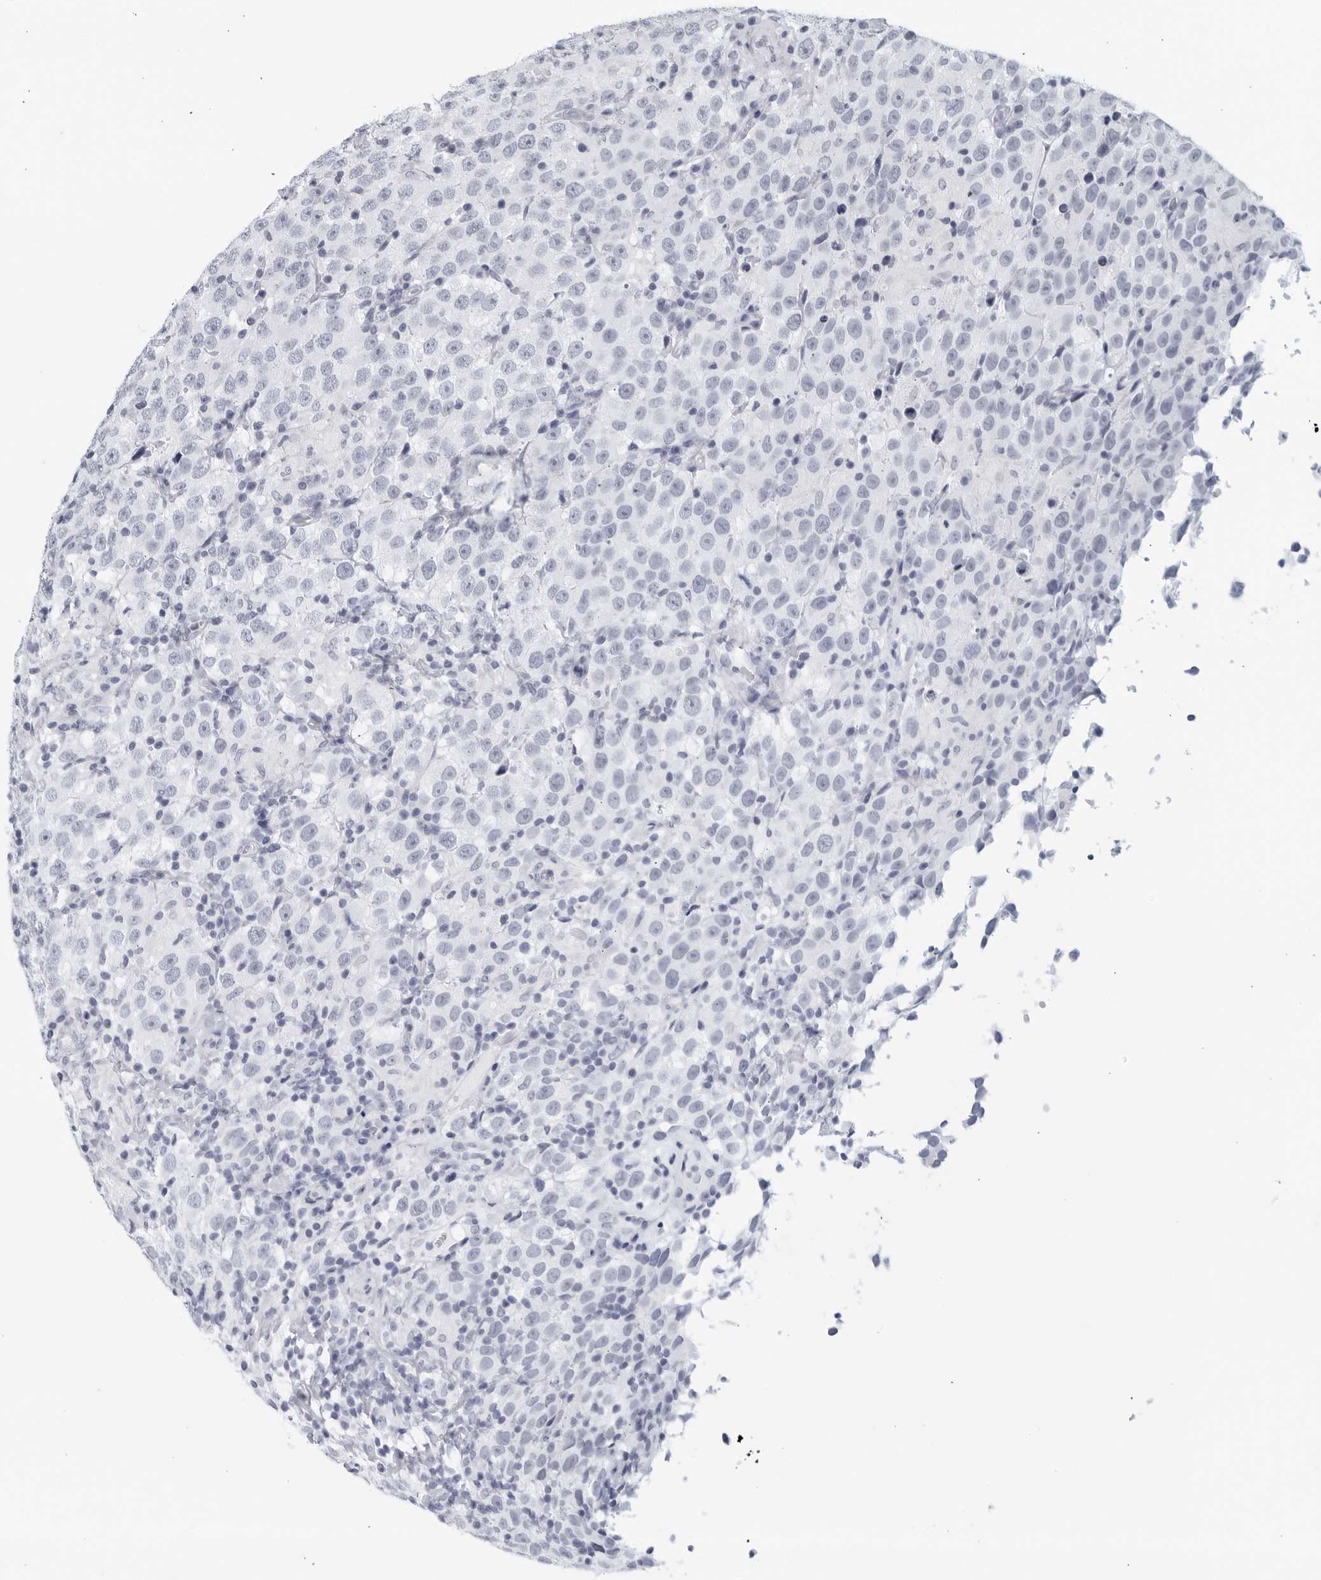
{"staining": {"intensity": "negative", "quantity": "none", "location": "none"}, "tissue": "testis cancer", "cell_type": "Tumor cells", "image_type": "cancer", "snomed": [{"axis": "morphology", "description": "Seminoma, NOS"}, {"axis": "topography", "description": "Testis"}], "caption": "Testis seminoma was stained to show a protein in brown. There is no significant positivity in tumor cells.", "gene": "KLK7", "patient": {"sex": "male", "age": 41}}